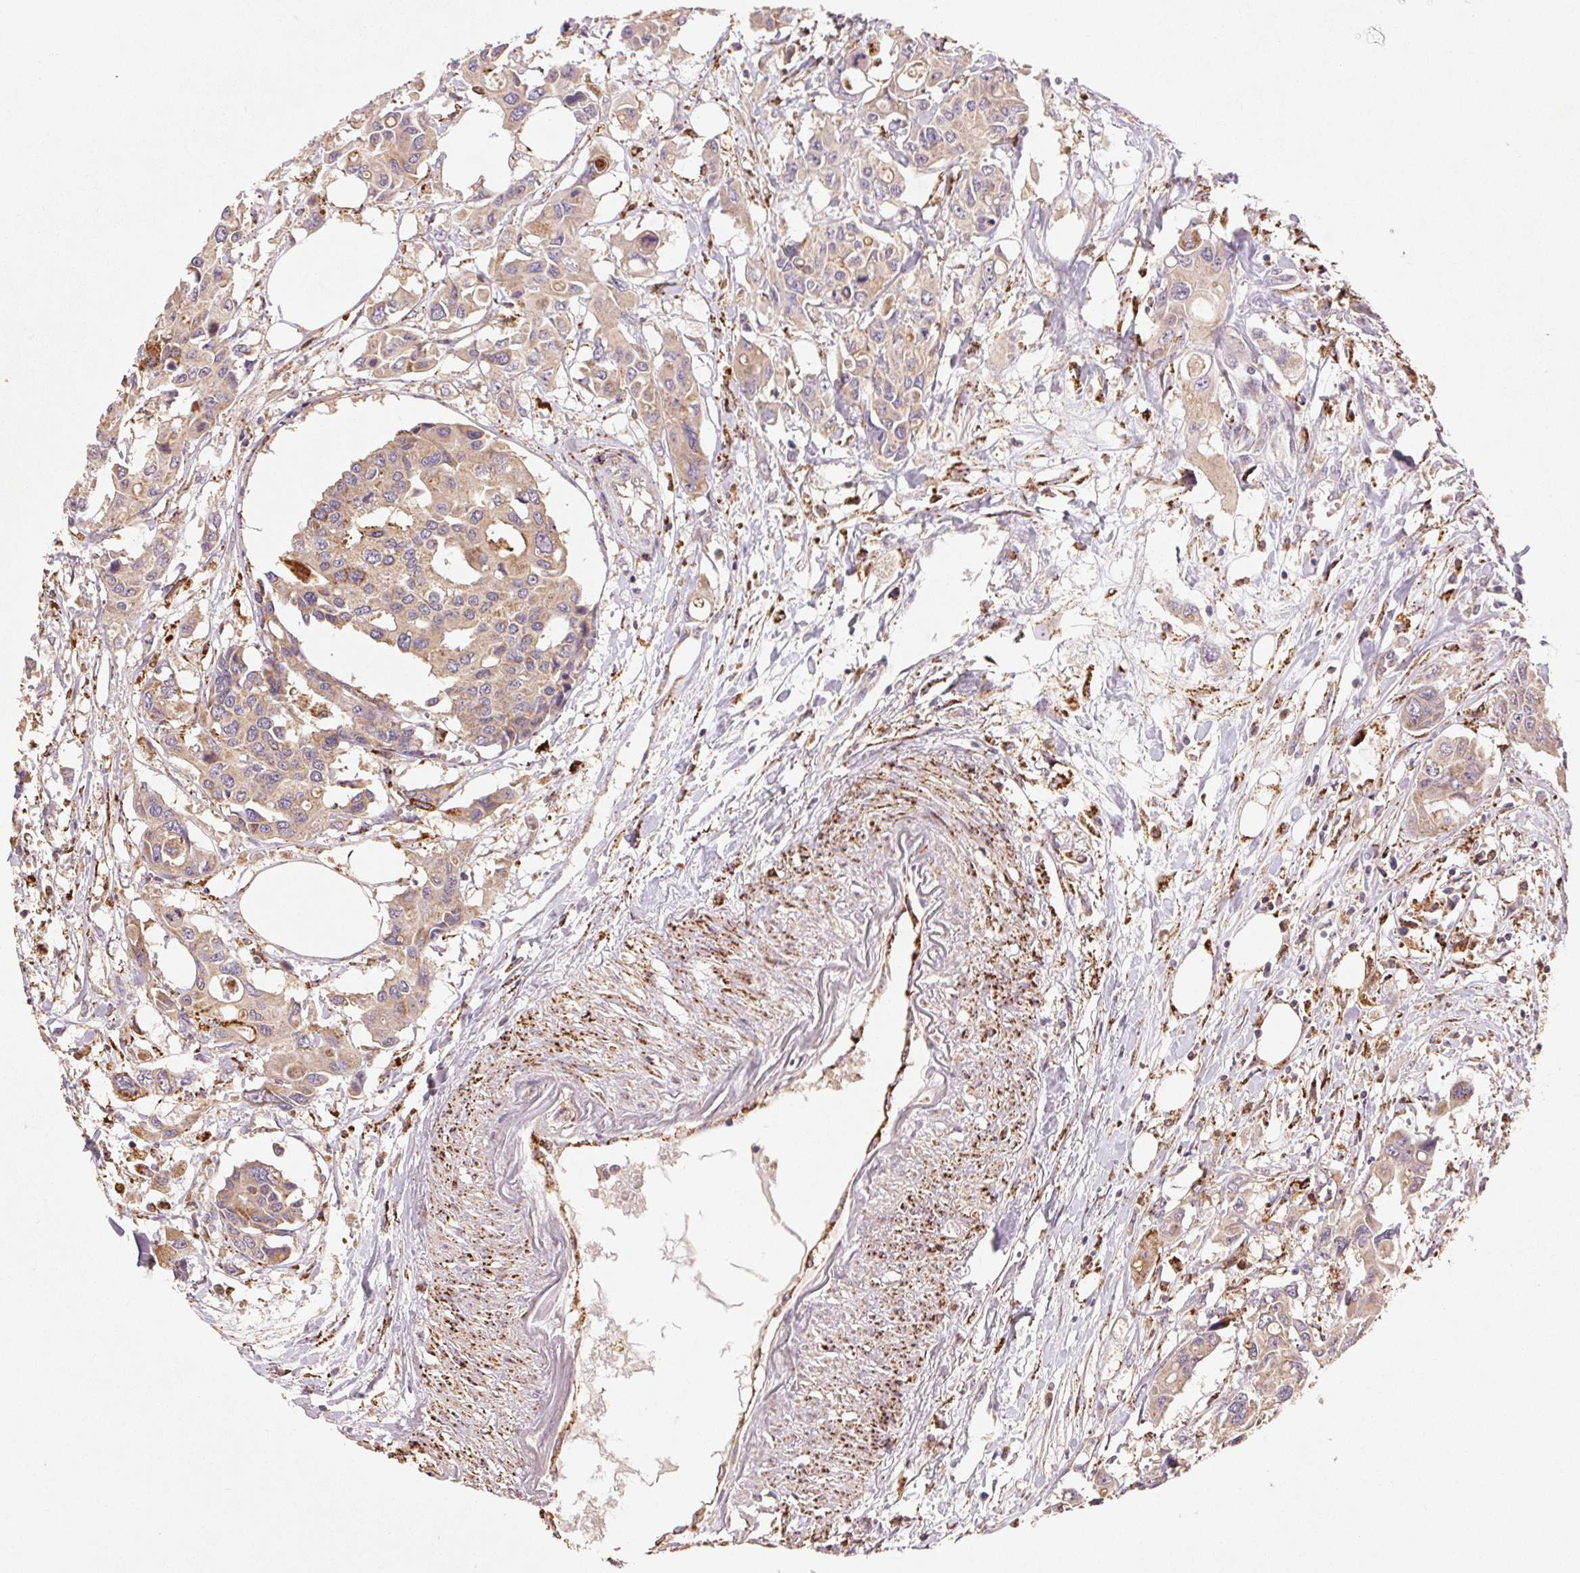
{"staining": {"intensity": "weak", "quantity": ">75%", "location": "cytoplasmic/membranous"}, "tissue": "colorectal cancer", "cell_type": "Tumor cells", "image_type": "cancer", "snomed": [{"axis": "morphology", "description": "Adenocarcinoma, NOS"}, {"axis": "topography", "description": "Colon"}], "caption": "Weak cytoplasmic/membranous staining is appreciated in approximately >75% of tumor cells in colorectal cancer (adenocarcinoma). The staining was performed using DAB, with brown indicating positive protein expression. Nuclei are stained blue with hematoxylin.", "gene": "FNBP1L", "patient": {"sex": "male", "age": 77}}